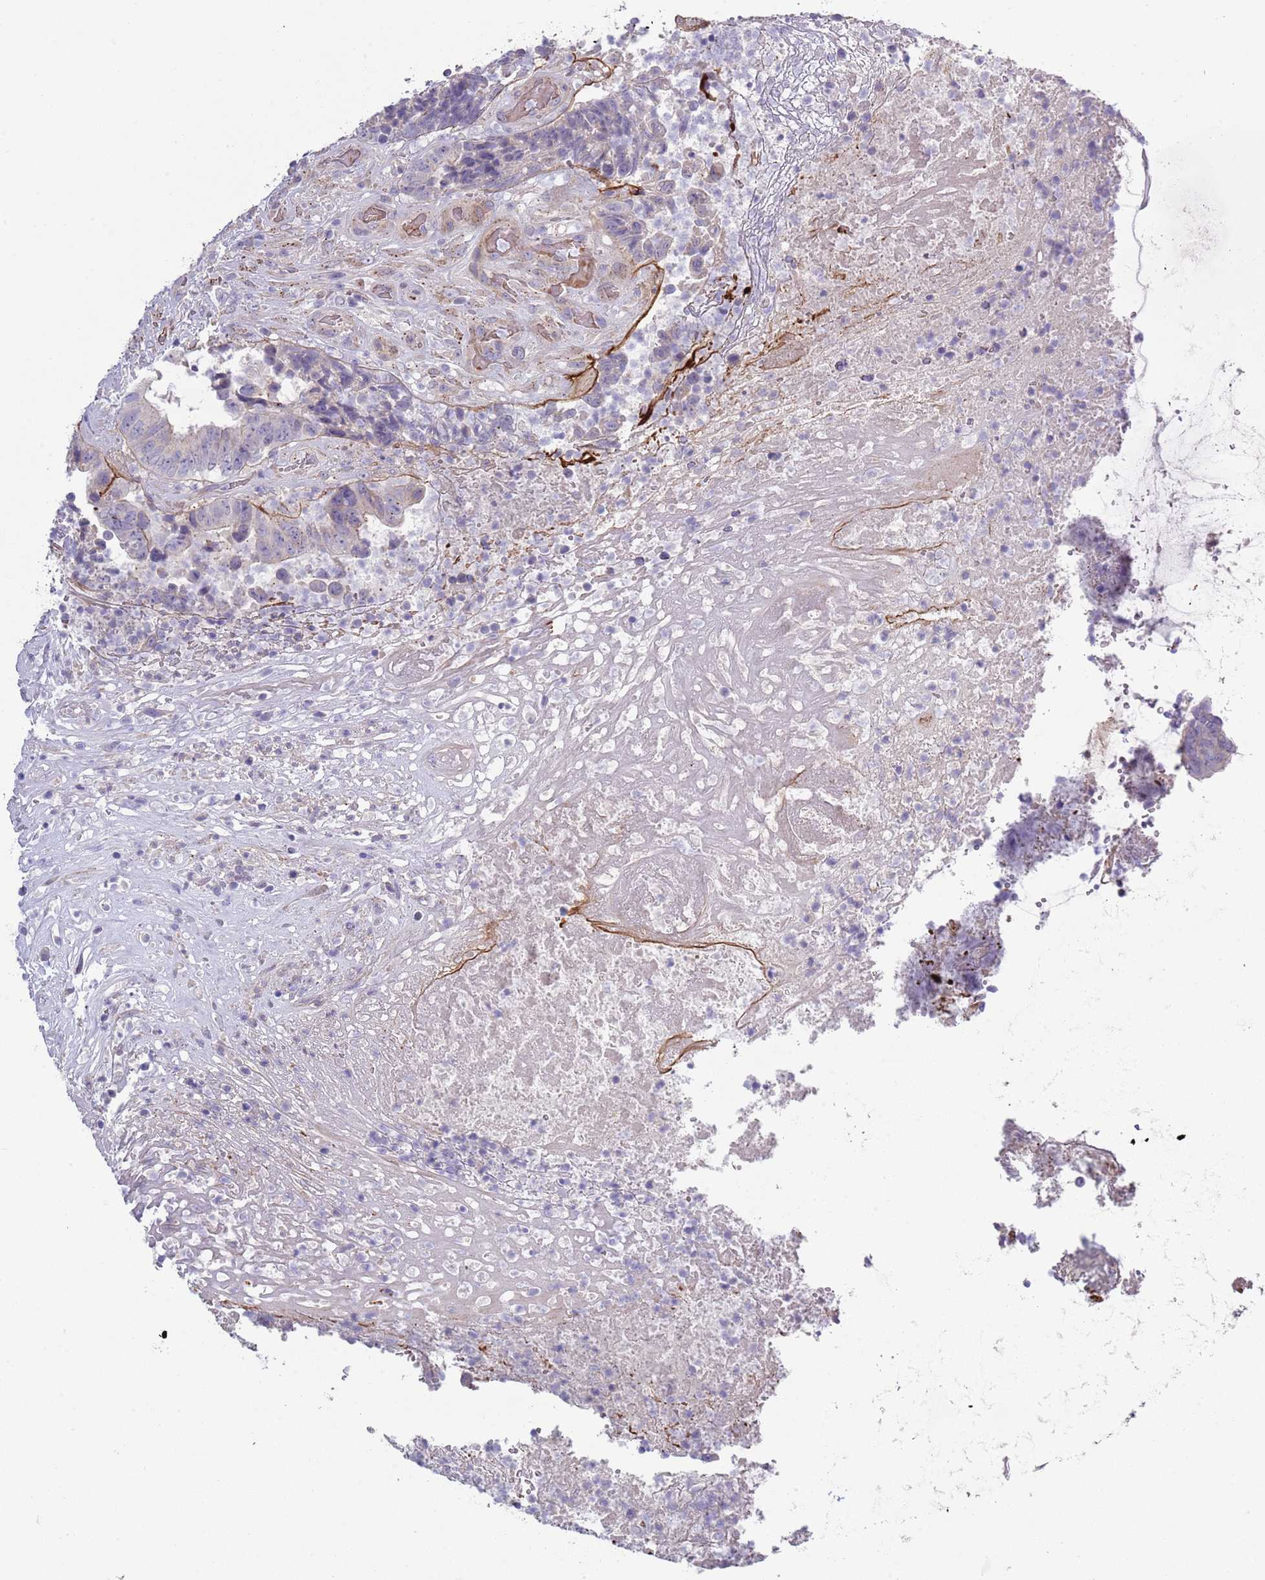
{"staining": {"intensity": "negative", "quantity": "none", "location": "none"}, "tissue": "colorectal cancer", "cell_type": "Tumor cells", "image_type": "cancer", "snomed": [{"axis": "morphology", "description": "Adenocarcinoma, NOS"}, {"axis": "topography", "description": "Rectum"}], "caption": "Immunohistochemistry micrograph of neoplastic tissue: human adenocarcinoma (colorectal) stained with DAB displays no significant protein staining in tumor cells.", "gene": "TINAGL1", "patient": {"sex": "male", "age": 72}}